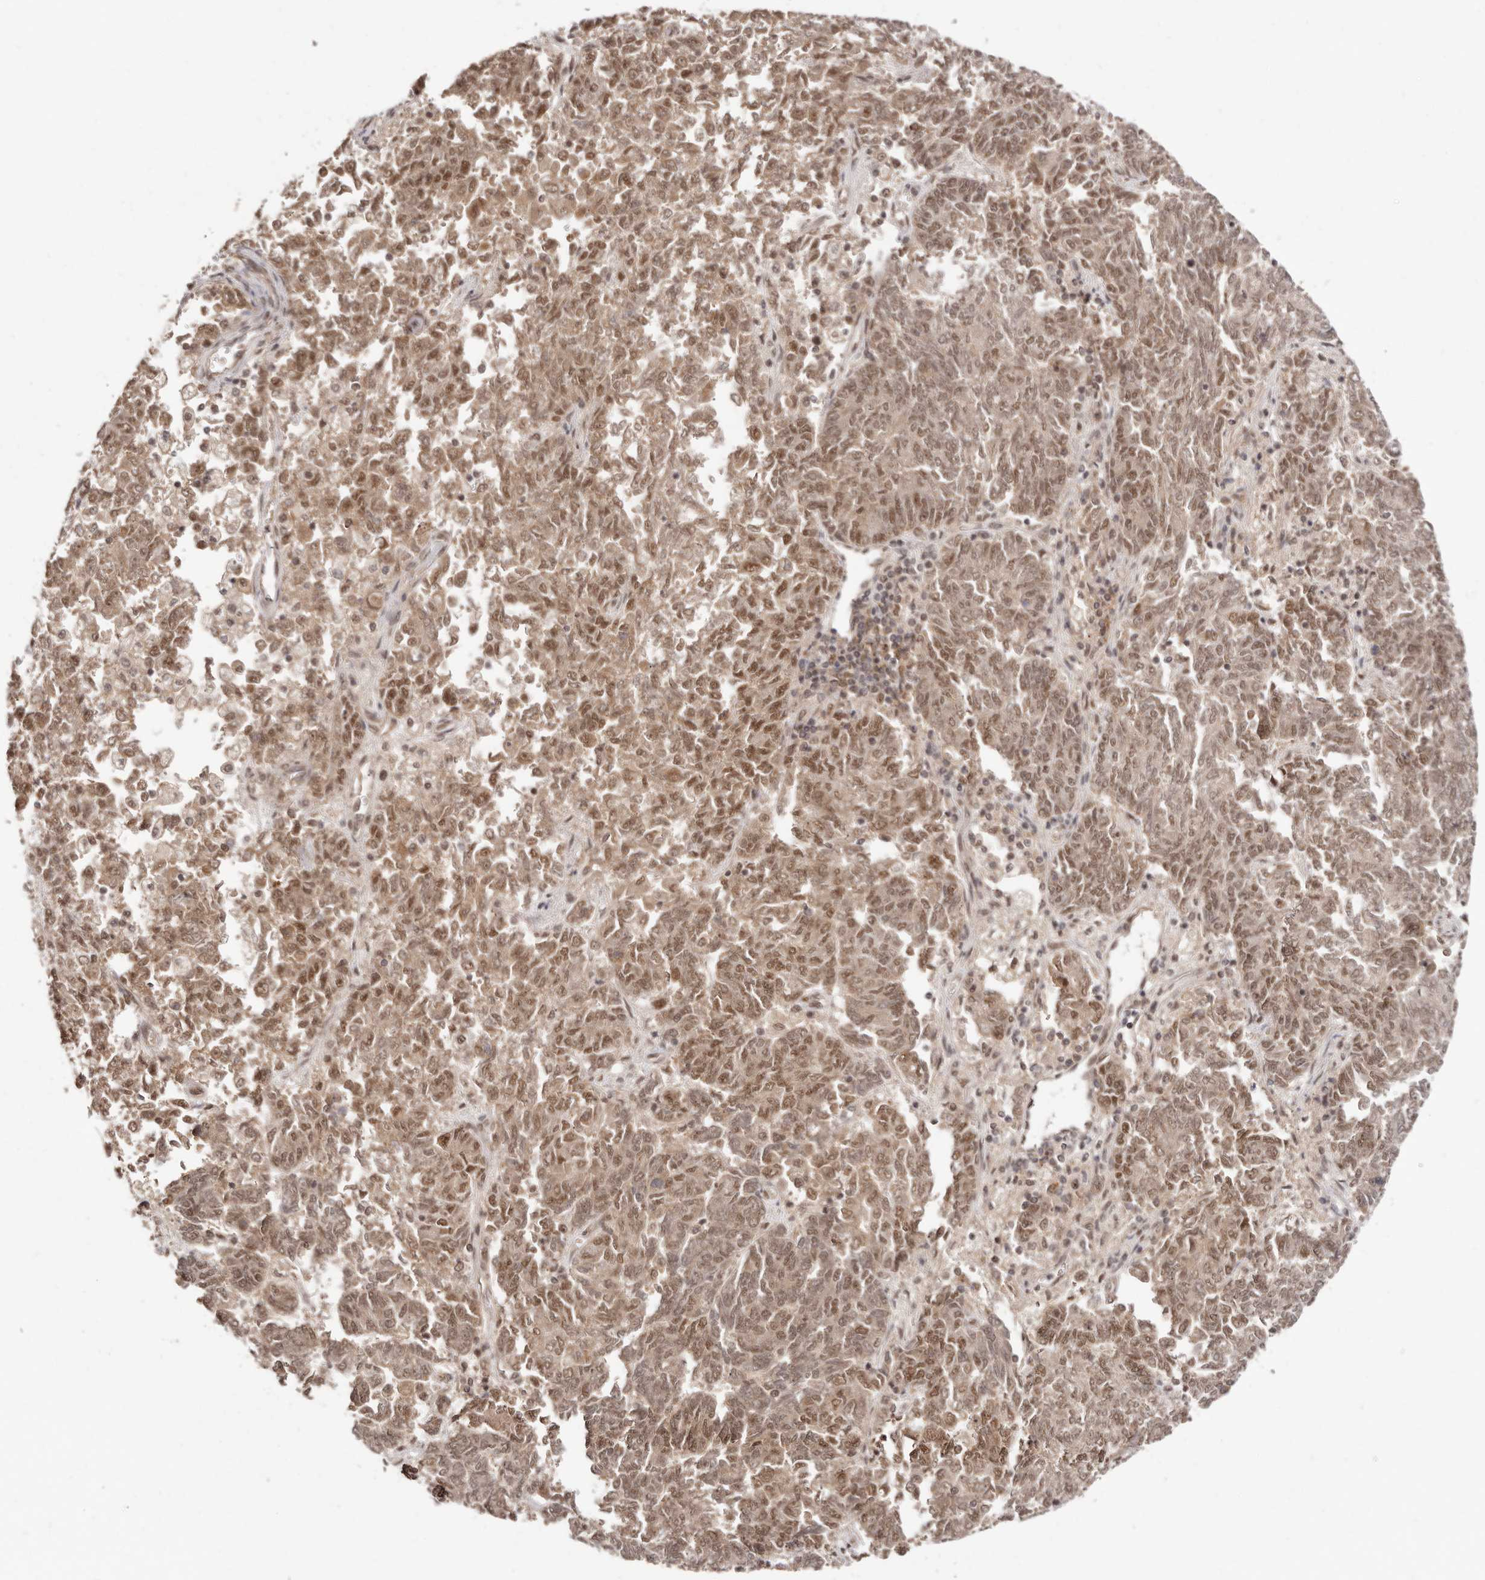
{"staining": {"intensity": "moderate", "quantity": ">75%", "location": "cytoplasmic/membranous,nuclear"}, "tissue": "endometrial cancer", "cell_type": "Tumor cells", "image_type": "cancer", "snomed": [{"axis": "morphology", "description": "Adenocarcinoma, NOS"}, {"axis": "topography", "description": "Endometrium"}], "caption": "A high-resolution image shows IHC staining of adenocarcinoma (endometrial), which shows moderate cytoplasmic/membranous and nuclear staining in about >75% of tumor cells.", "gene": "MED8", "patient": {"sex": "female", "age": 80}}